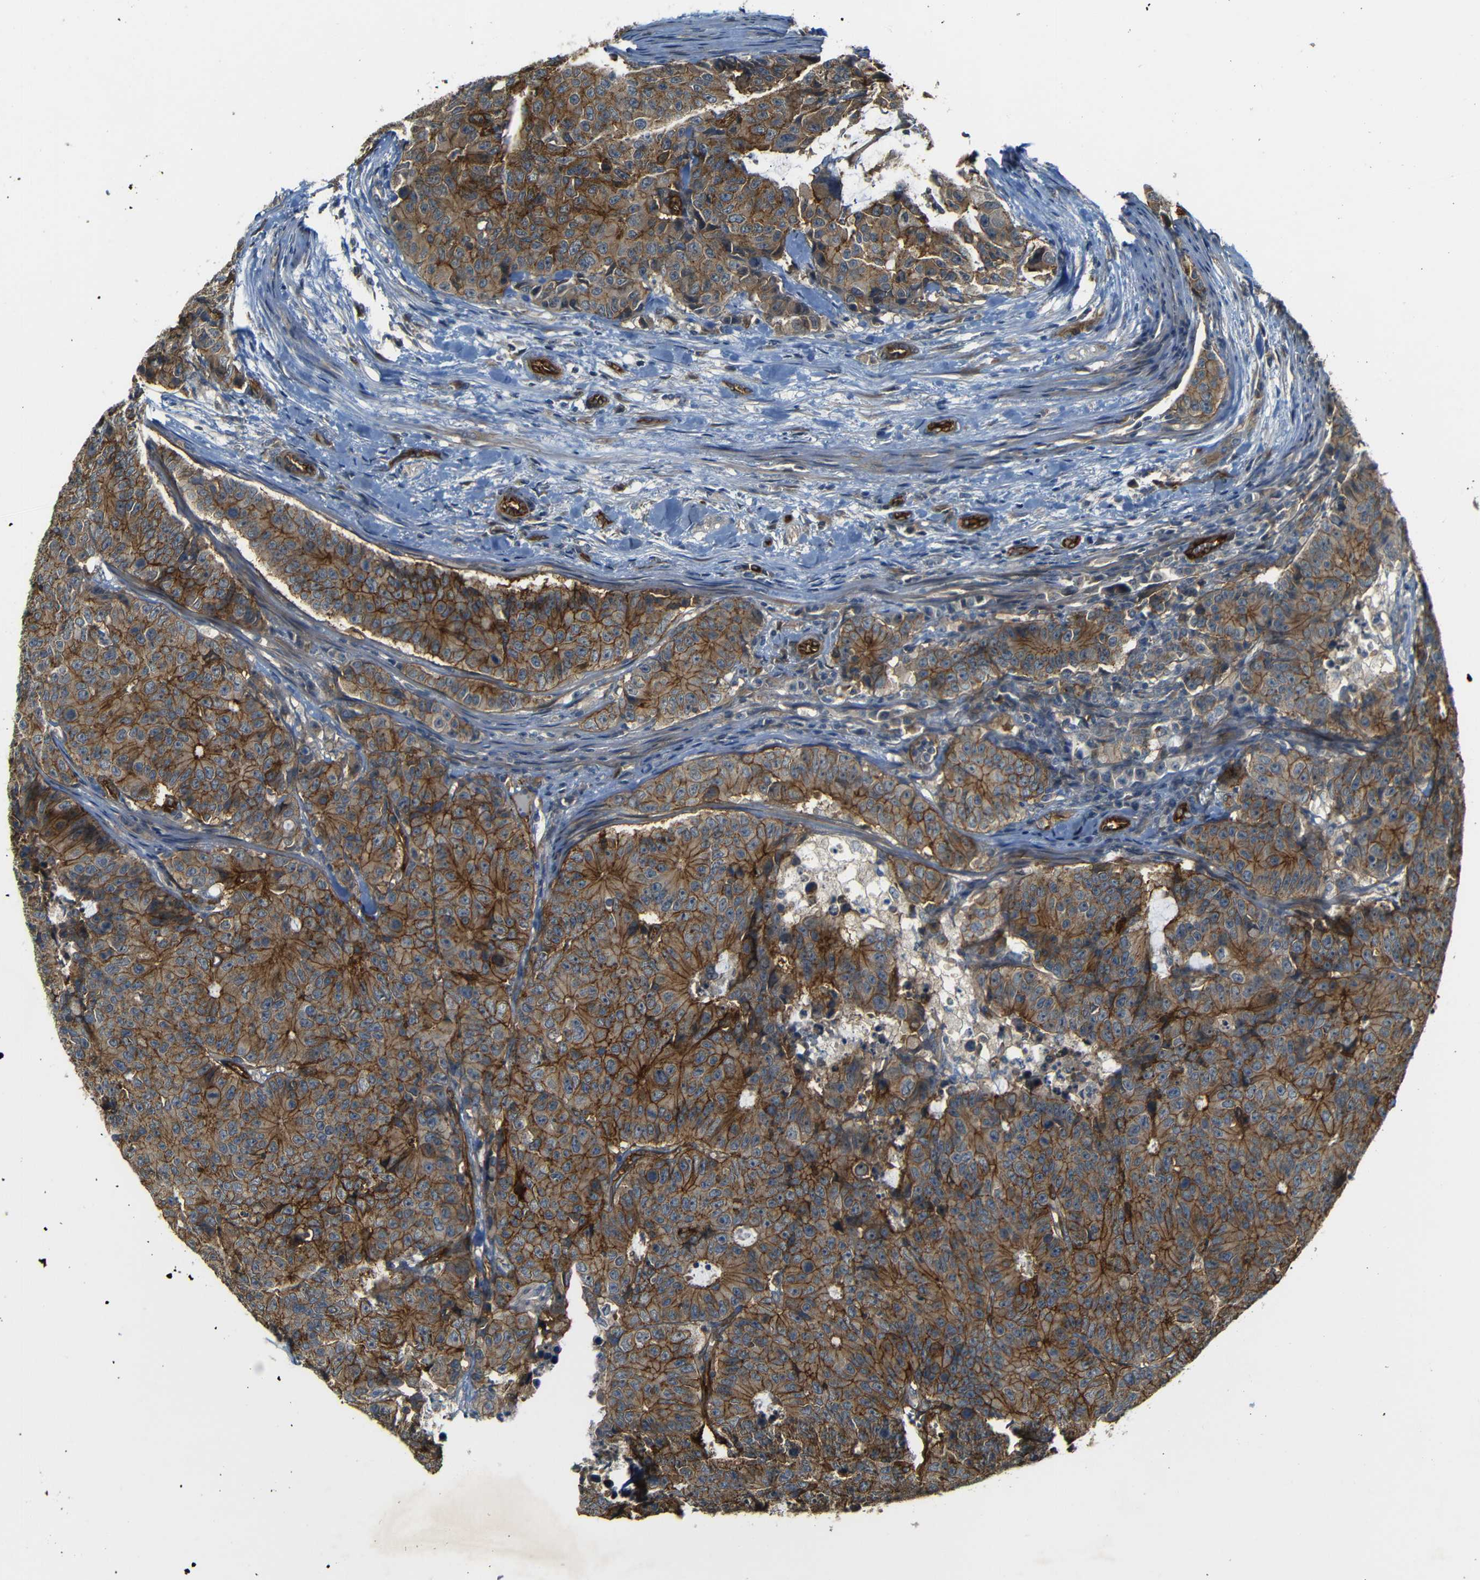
{"staining": {"intensity": "strong", "quantity": ">75%", "location": "cytoplasmic/membranous"}, "tissue": "colorectal cancer", "cell_type": "Tumor cells", "image_type": "cancer", "snomed": [{"axis": "morphology", "description": "Adenocarcinoma, NOS"}, {"axis": "topography", "description": "Colon"}], "caption": "About >75% of tumor cells in human colorectal adenocarcinoma reveal strong cytoplasmic/membranous protein positivity as visualized by brown immunohistochemical staining.", "gene": "RELL1", "patient": {"sex": "female", "age": 86}}